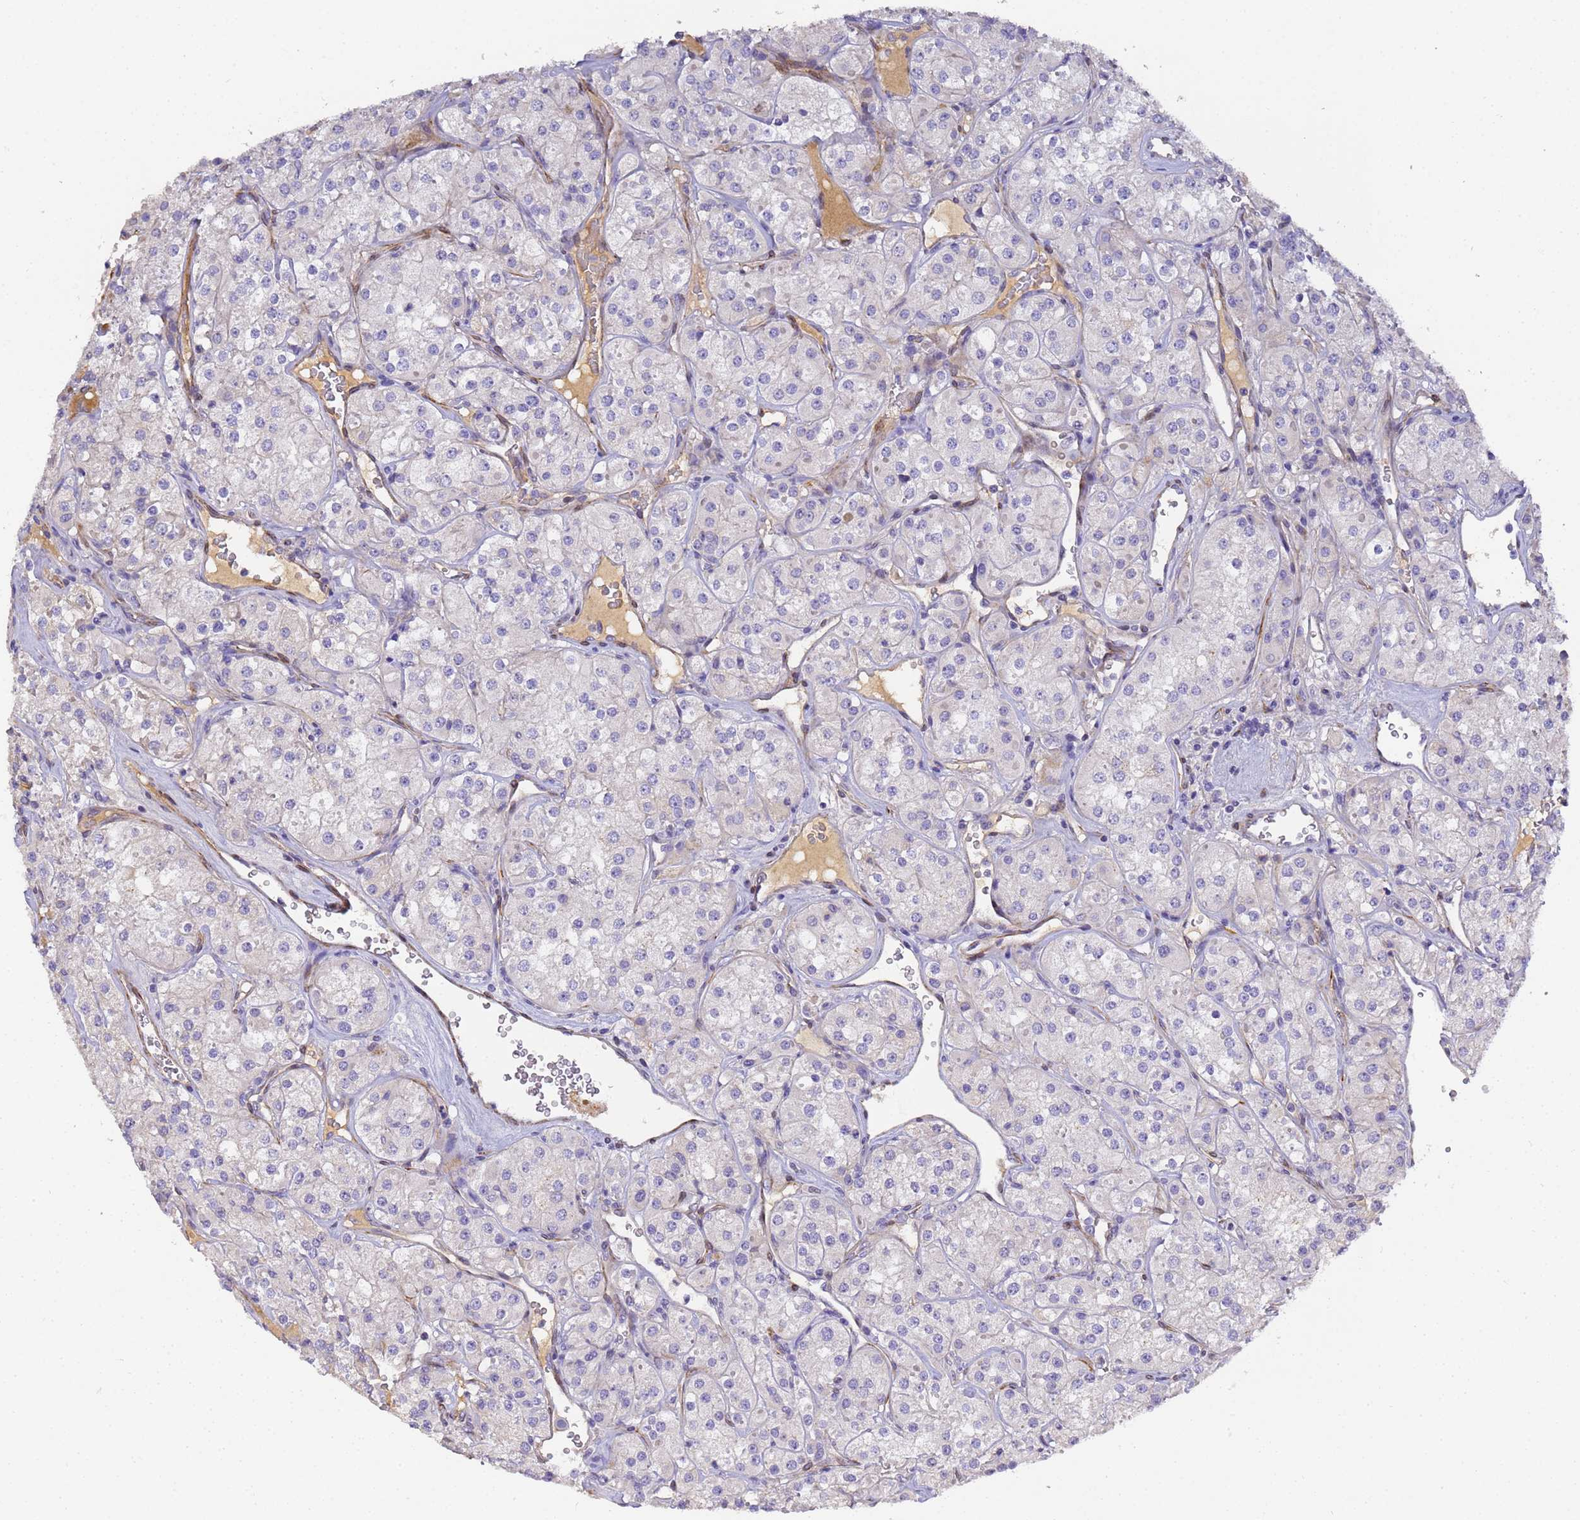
{"staining": {"intensity": "negative", "quantity": "none", "location": "none"}, "tissue": "renal cancer", "cell_type": "Tumor cells", "image_type": "cancer", "snomed": [{"axis": "morphology", "description": "Adenocarcinoma, NOS"}, {"axis": "topography", "description": "Kidney"}], "caption": "This histopathology image is of renal adenocarcinoma stained with immunohistochemistry to label a protein in brown with the nuclei are counter-stained blue. There is no expression in tumor cells. Brightfield microscopy of IHC stained with DAB (brown) and hematoxylin (blue), captured at high magnification.", "gene": "CFH", "patient": {"sex": "male", "age": 77}}